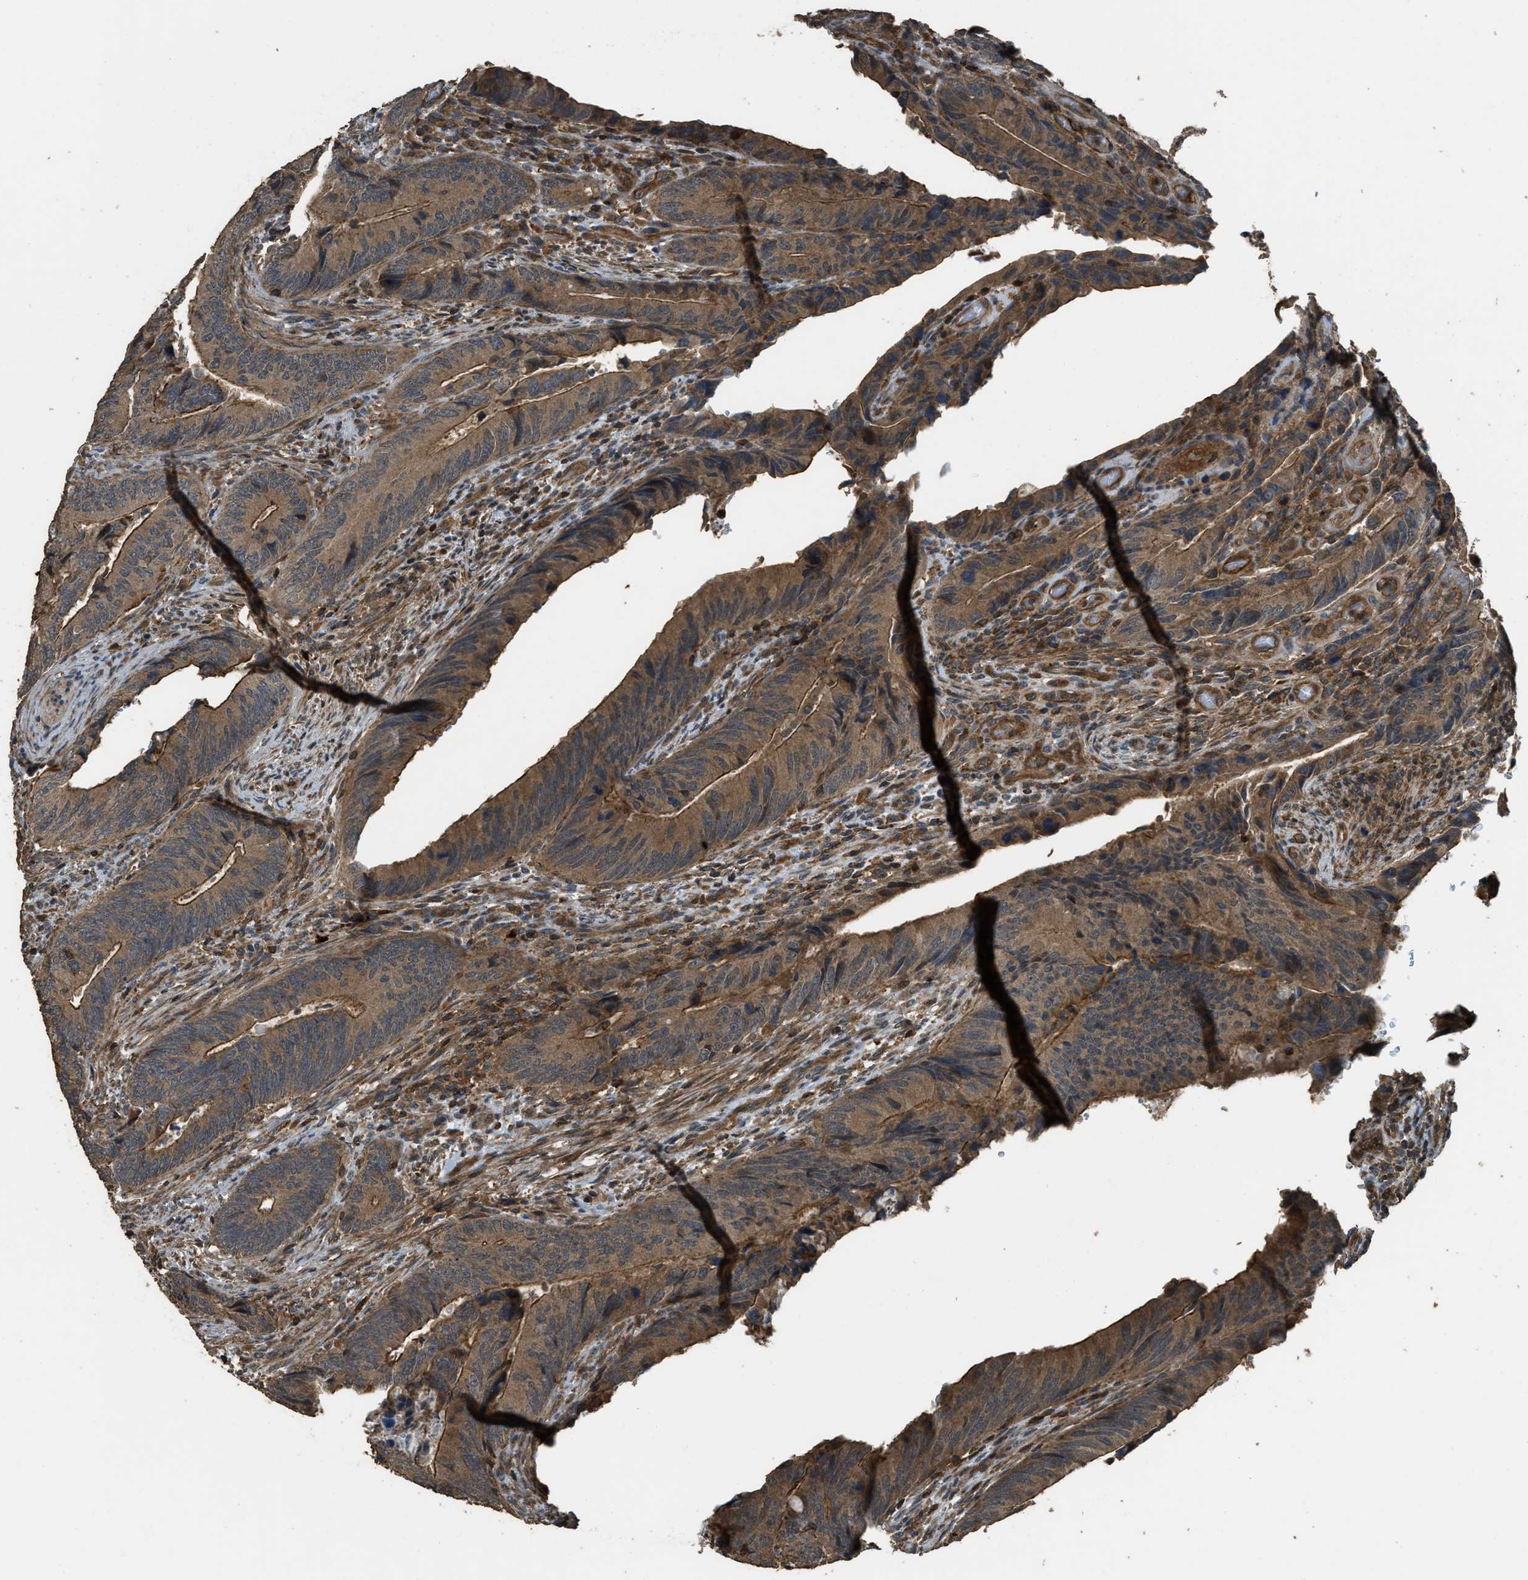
{"staining": {"intensity": "moderate", "quantity": ">75%", "location": "cytoplasmic/membranous"}, "tissue": "colorectal cancer", "cell_type": "Tumor cells", "image_type": "cancer", "snomed": [{"axis": "morphology", "description": "Normal tissue, NOS"}, {"axis": "morphology", "description": "Adenocarcinoma, NOS"}, {"axis": "topography", "description": "Colon"}], "caption": "Protein positivity by immunohistochemistry (IHC) exhibits moderate cytoplasmic/membranous positivity in about >75% of tumor cells in adenocarcinoma (colorectal).", "gene": "PPP6R3", "patient": {"sex": "male", "age": 56}}